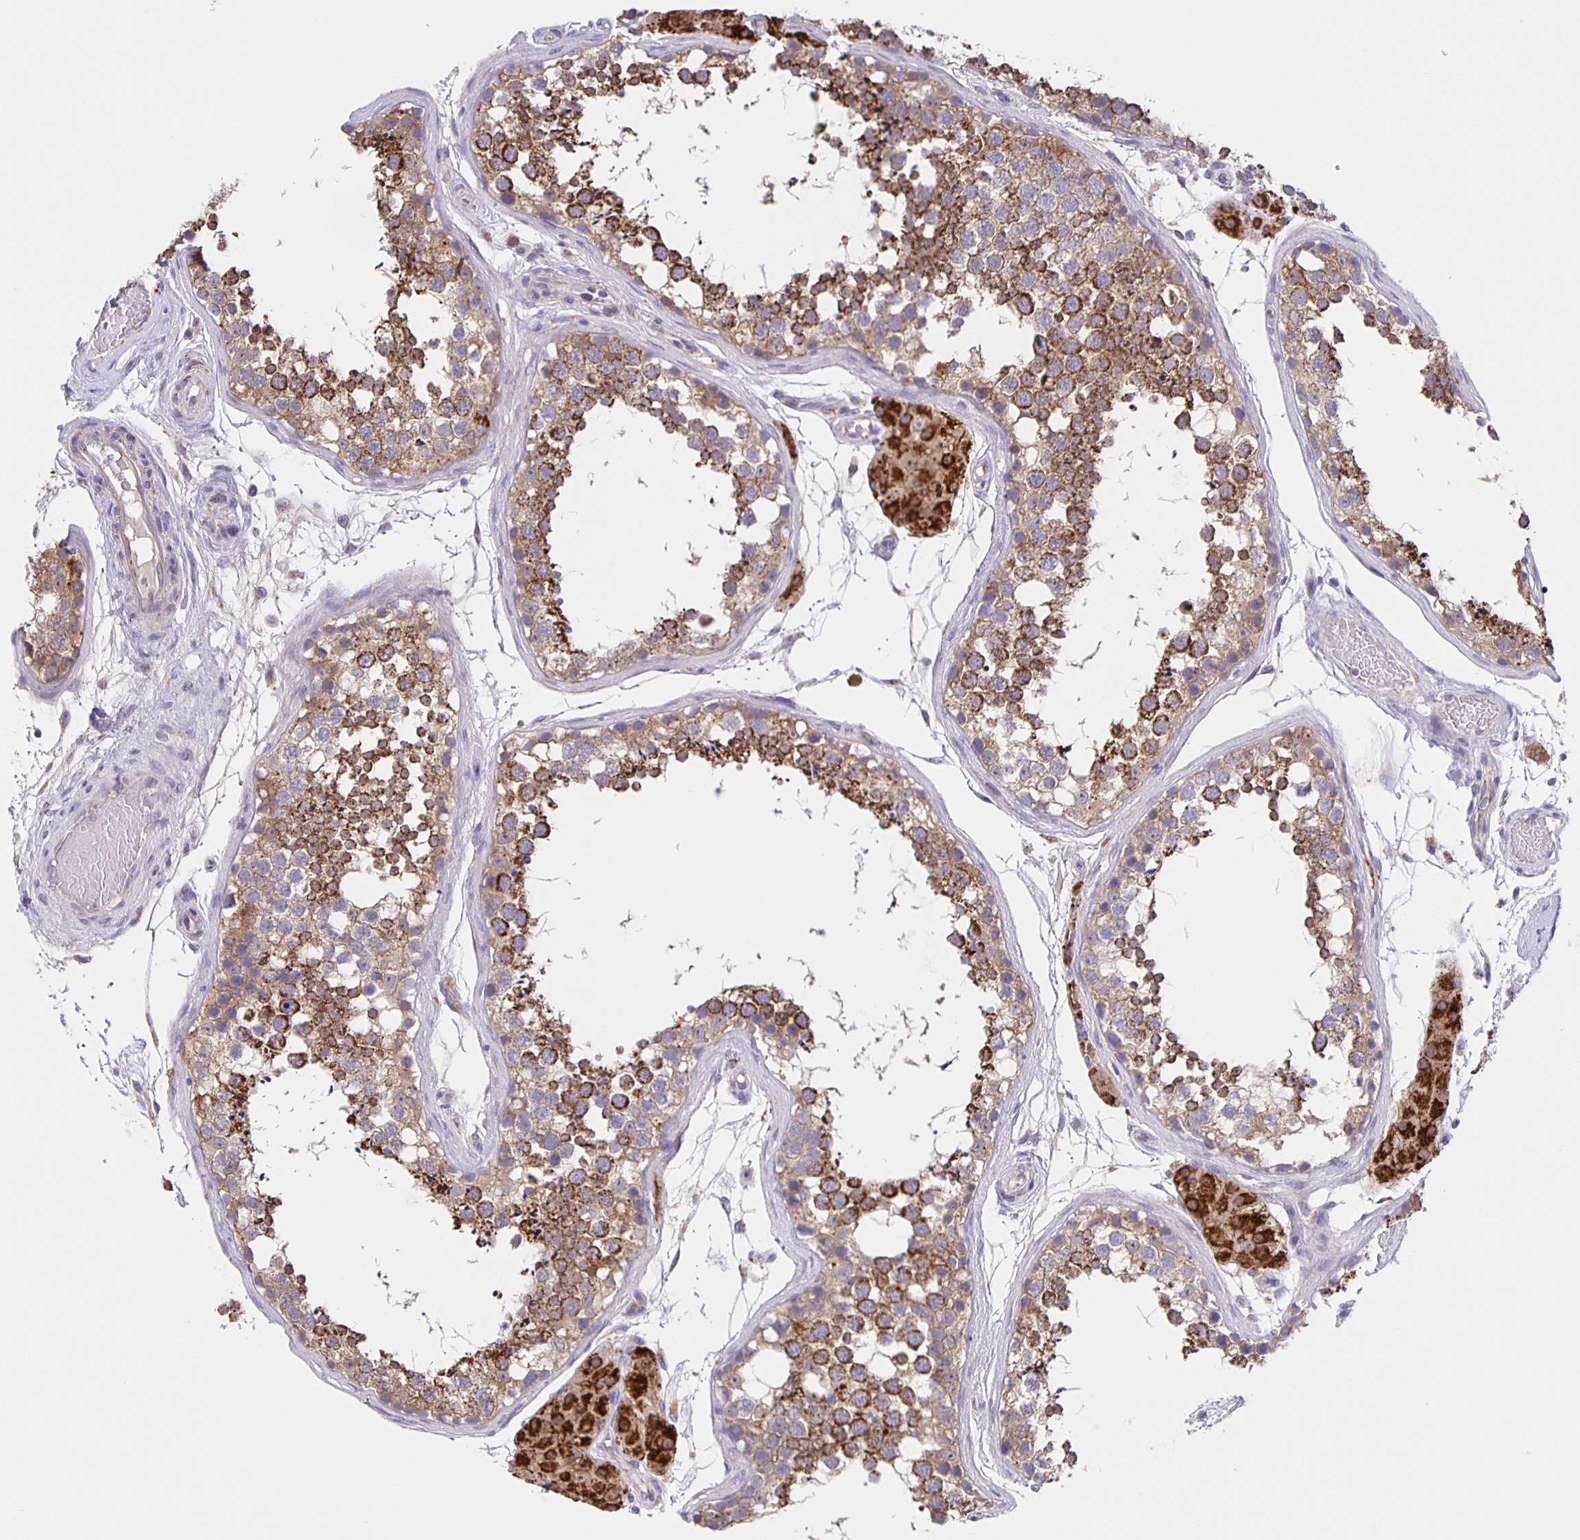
{"staining": {"intensity": "moderate", "quantity": ">75%", "location": "cytoplasmic/membranous"}, "tissue": "testis", "cell_type": "Cells in seminiferous ducts", "image_type": "normal", "snomed": [{"axis": "morphology", "description": "Normal tissue, NOS"}, {"axis": "morphology", "description": "Seminoma, NOS"}, {"axis": "topography", "description": "Testis"}], "caption": "The immunohistochemical stain shows moderate cytoplasmic/membranous positivity in cells in seminiferous ducts of benign testis. (Stains: DAB in brown, nuclei in blue, Microscopy: brightfield microscopy at high magnification).", "gene": "JMJD4", "patient": {"sex": "male", "age": 65}}